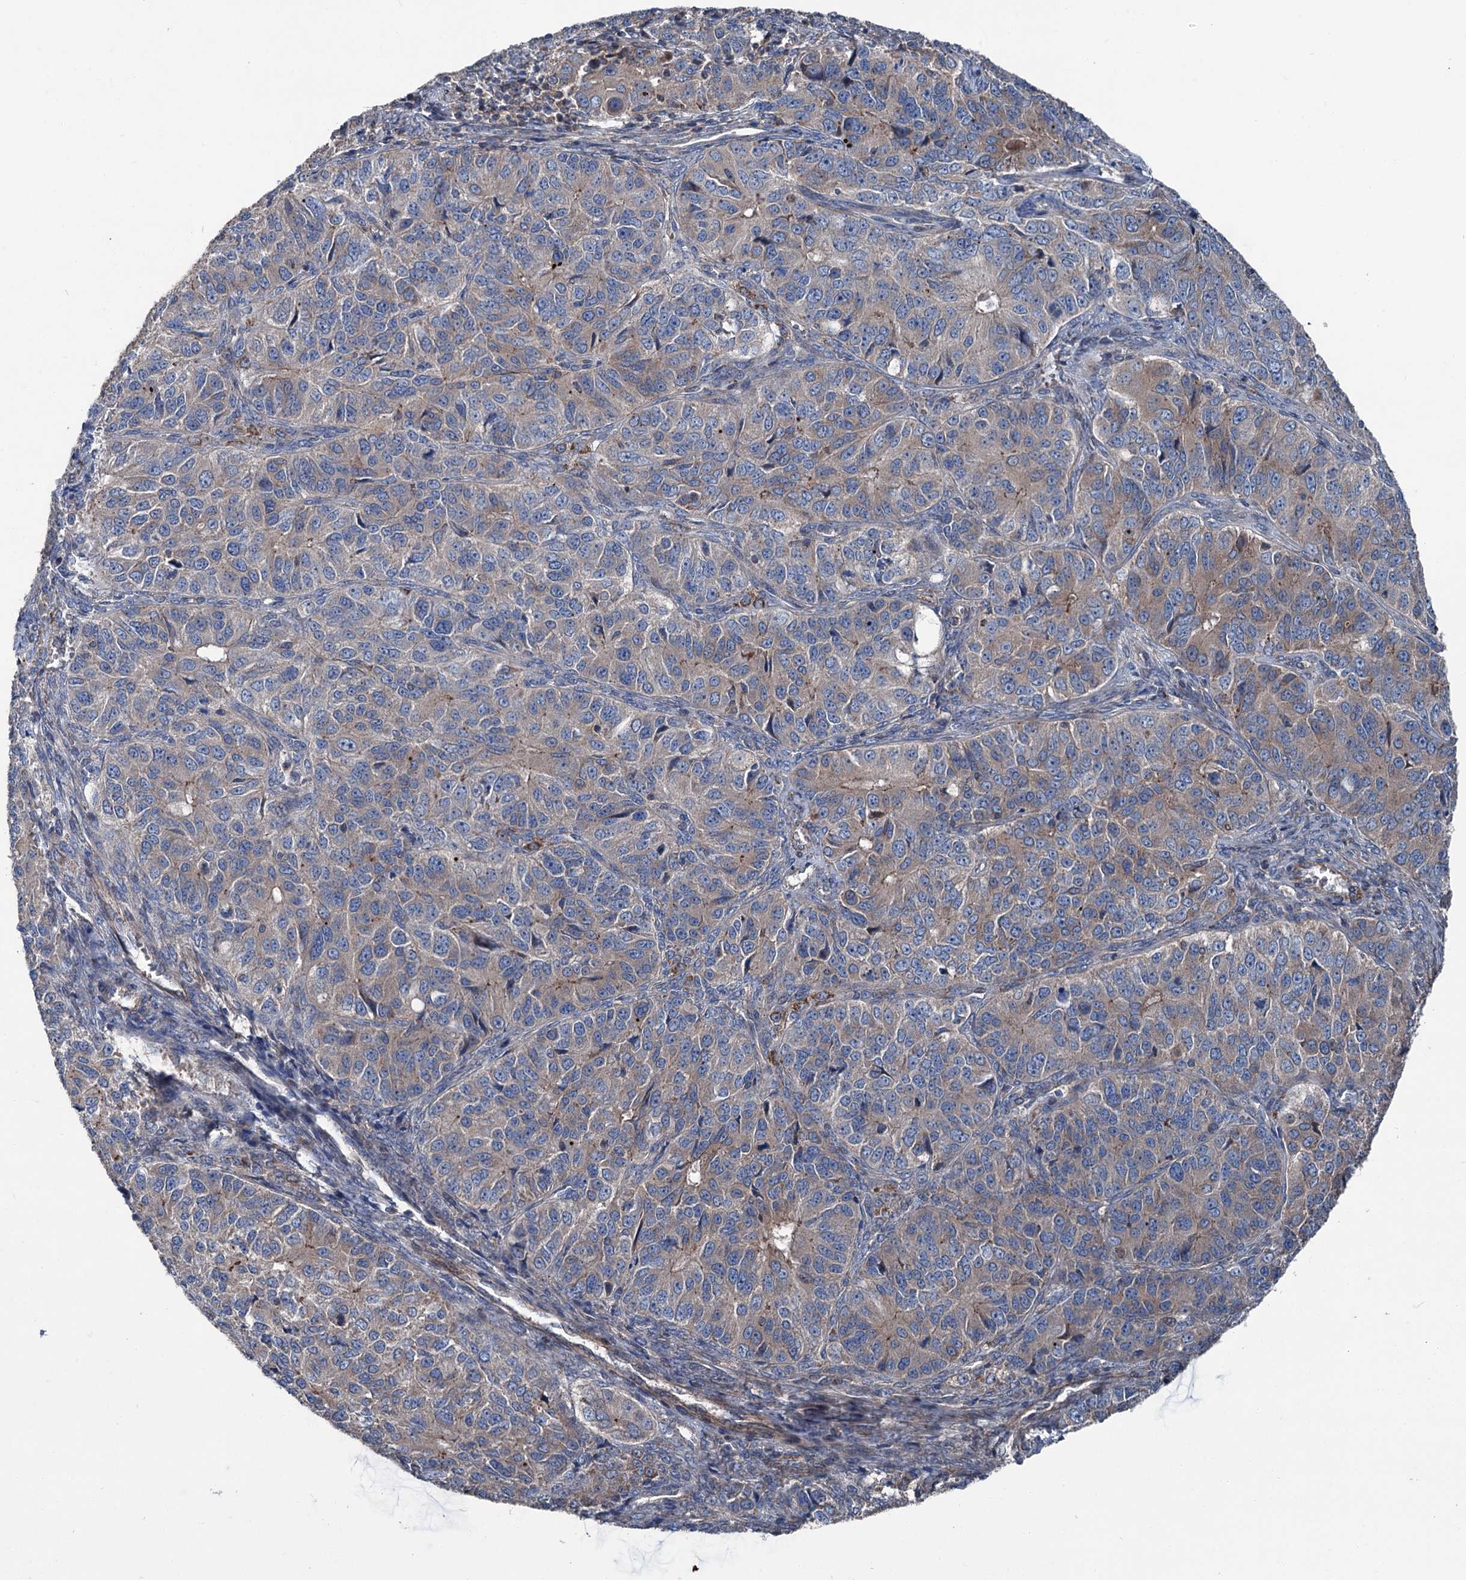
{"staining": {"intensity": "moderate", "quantity": "25%-75%", "location": "cytoplasmic/membranous"}, "tissue": "ovarian cancer", "cell_type": "Tumor cells", "image_type": "cancer", "snomed": [{"axis": "morphology", "description": "Carcinoma, endometroid"}, {"axis": "topography", "description": "Ovary"}], "caption": "Ovarian cancer (endometroid carcinoma) was stained to show a protein in brown. There is medium levels of moderate cytoplasmic/membranous expression in about 25%-75% of tumor cells. (brown staining indicates protein expression, while blue staining denotes nuclei).", "gene": "RUFY1", "patient": {"sex": "female", "age": 51}}